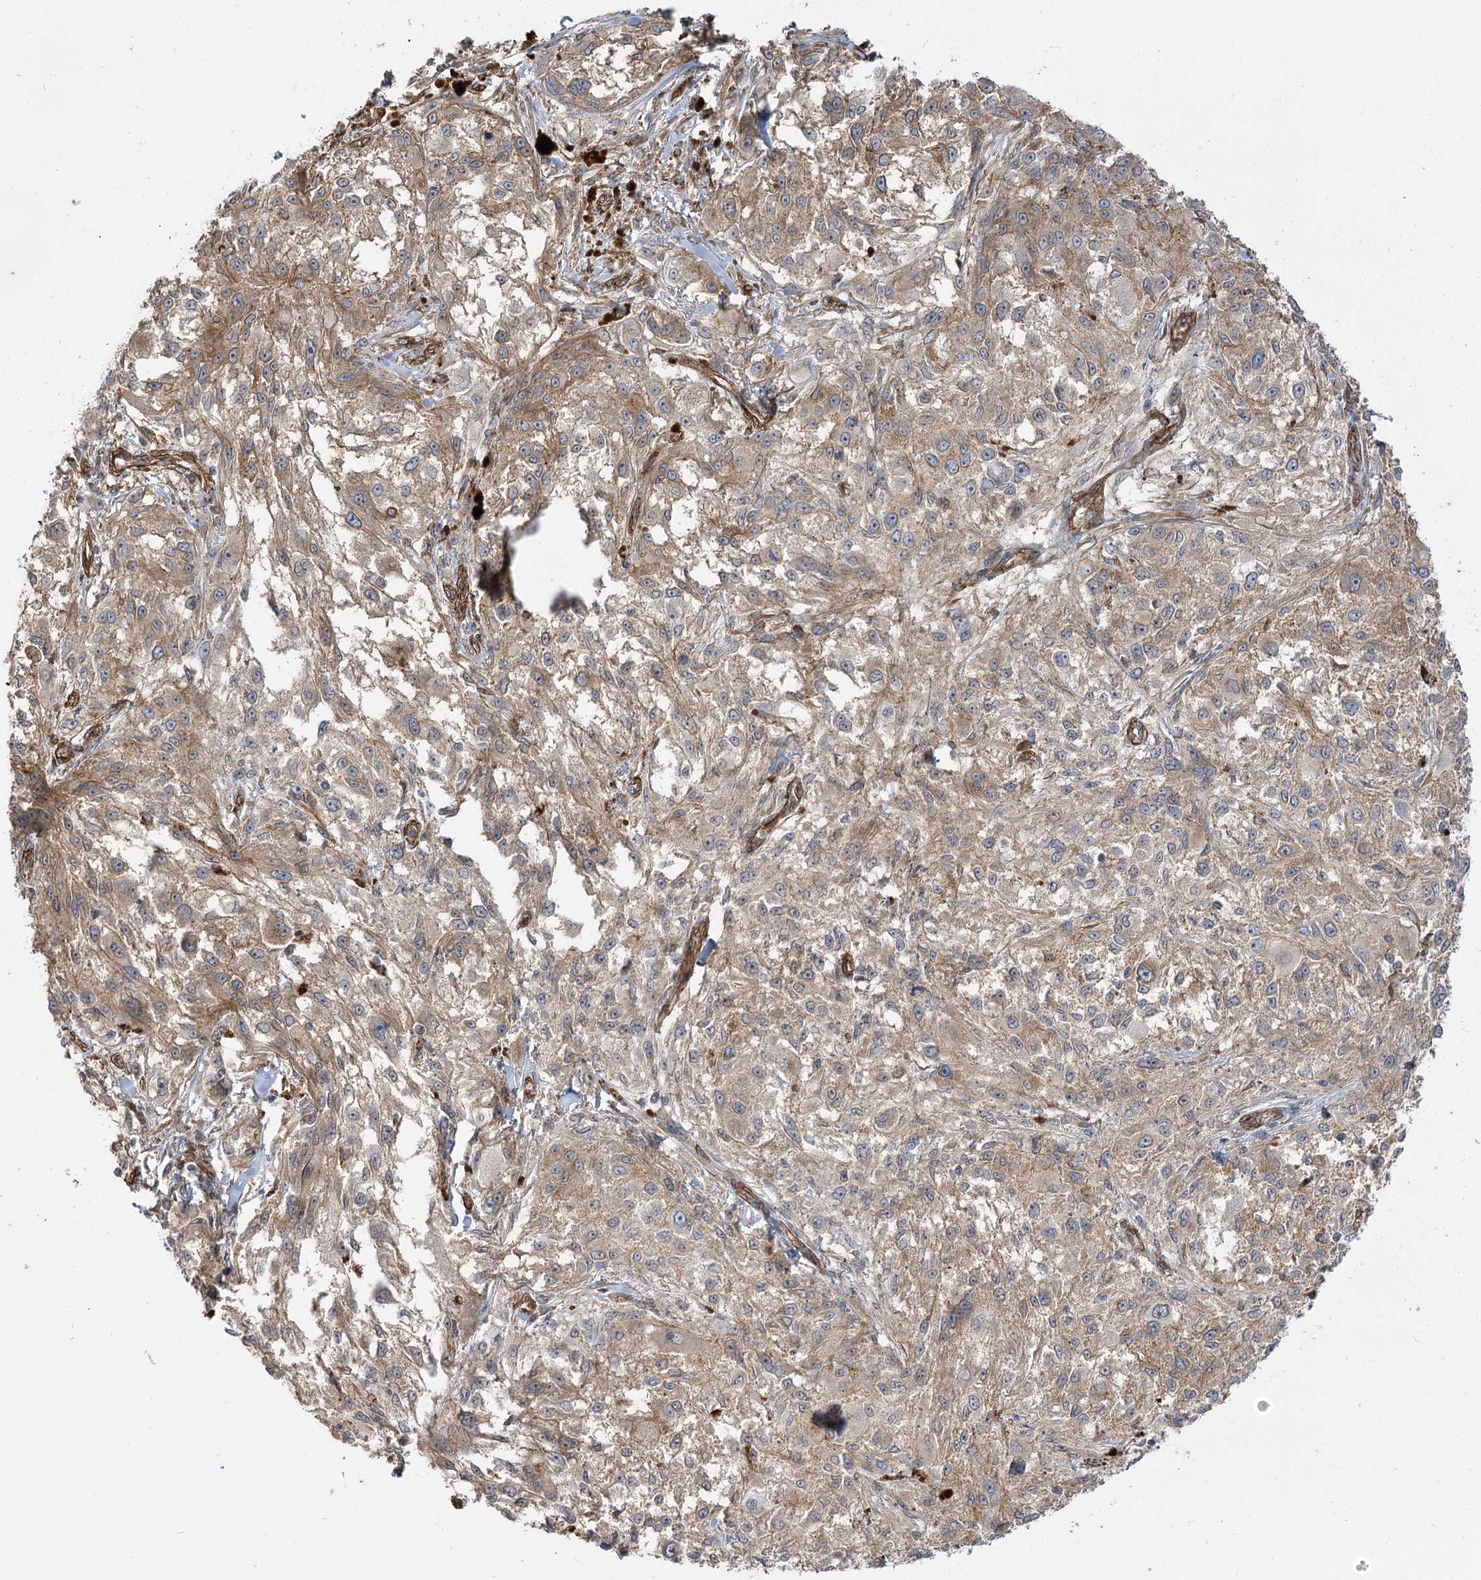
{"staining": {"intensity": "moderate", "quantity": ">75%", "location": "cytoplasmic/membranous"}, "tissue": "melanoma", "cell_type": "Tumor cells", "image_type": "cancer", "snomed": [{"axis": "morphology", "description": "Necrosis, NOS"}, {"axis": "morphology", "description": "Malignant melanoma, NOS"}, {"axis": "topography", "description": "Skin"}], "caption": "Melanoma stained with DAB IHC shows medium levels of moderate cytoplasmic/membranous staining in approximately >75% of tumor cells.", "gene": "SH3BP5L", "patient": {"sex": "female", "age": 87}}